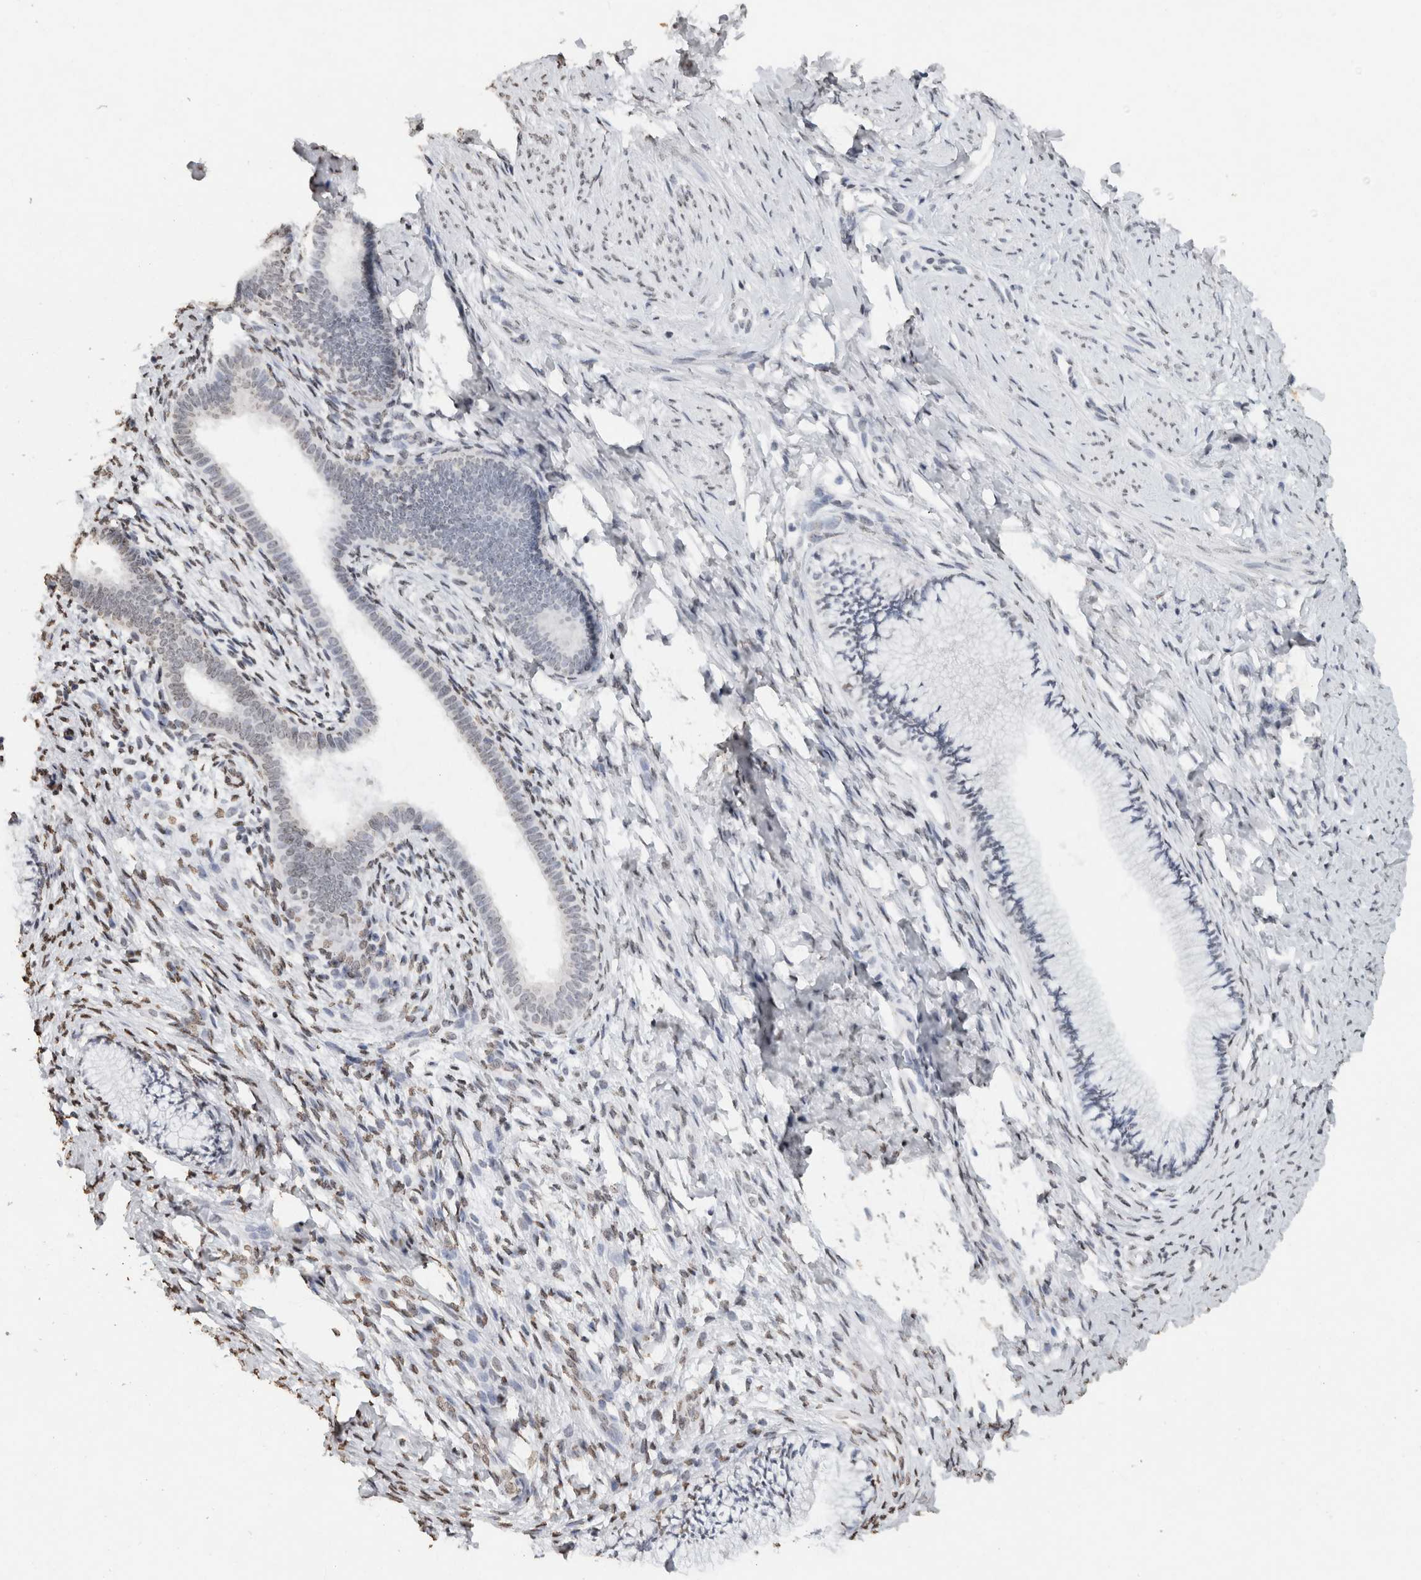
{"staining": {"intensity": "weak", "quantity": "<25%", "location": "nuclear"}, "tissue": "cervix", "cell_type": "Glandular cells", "image_type": "normal", "snomed": [{"axis": "morphology", "description": "Normal tissue, NOS"}, {"axis": "topography", "description": "Cervix"}], "caption": "This is an immunohistochemistry image of benign human cervix. There is no staining in glandular cells.", "gene": "CNTN1", "patient": {"sex": "female", "age": 36}}